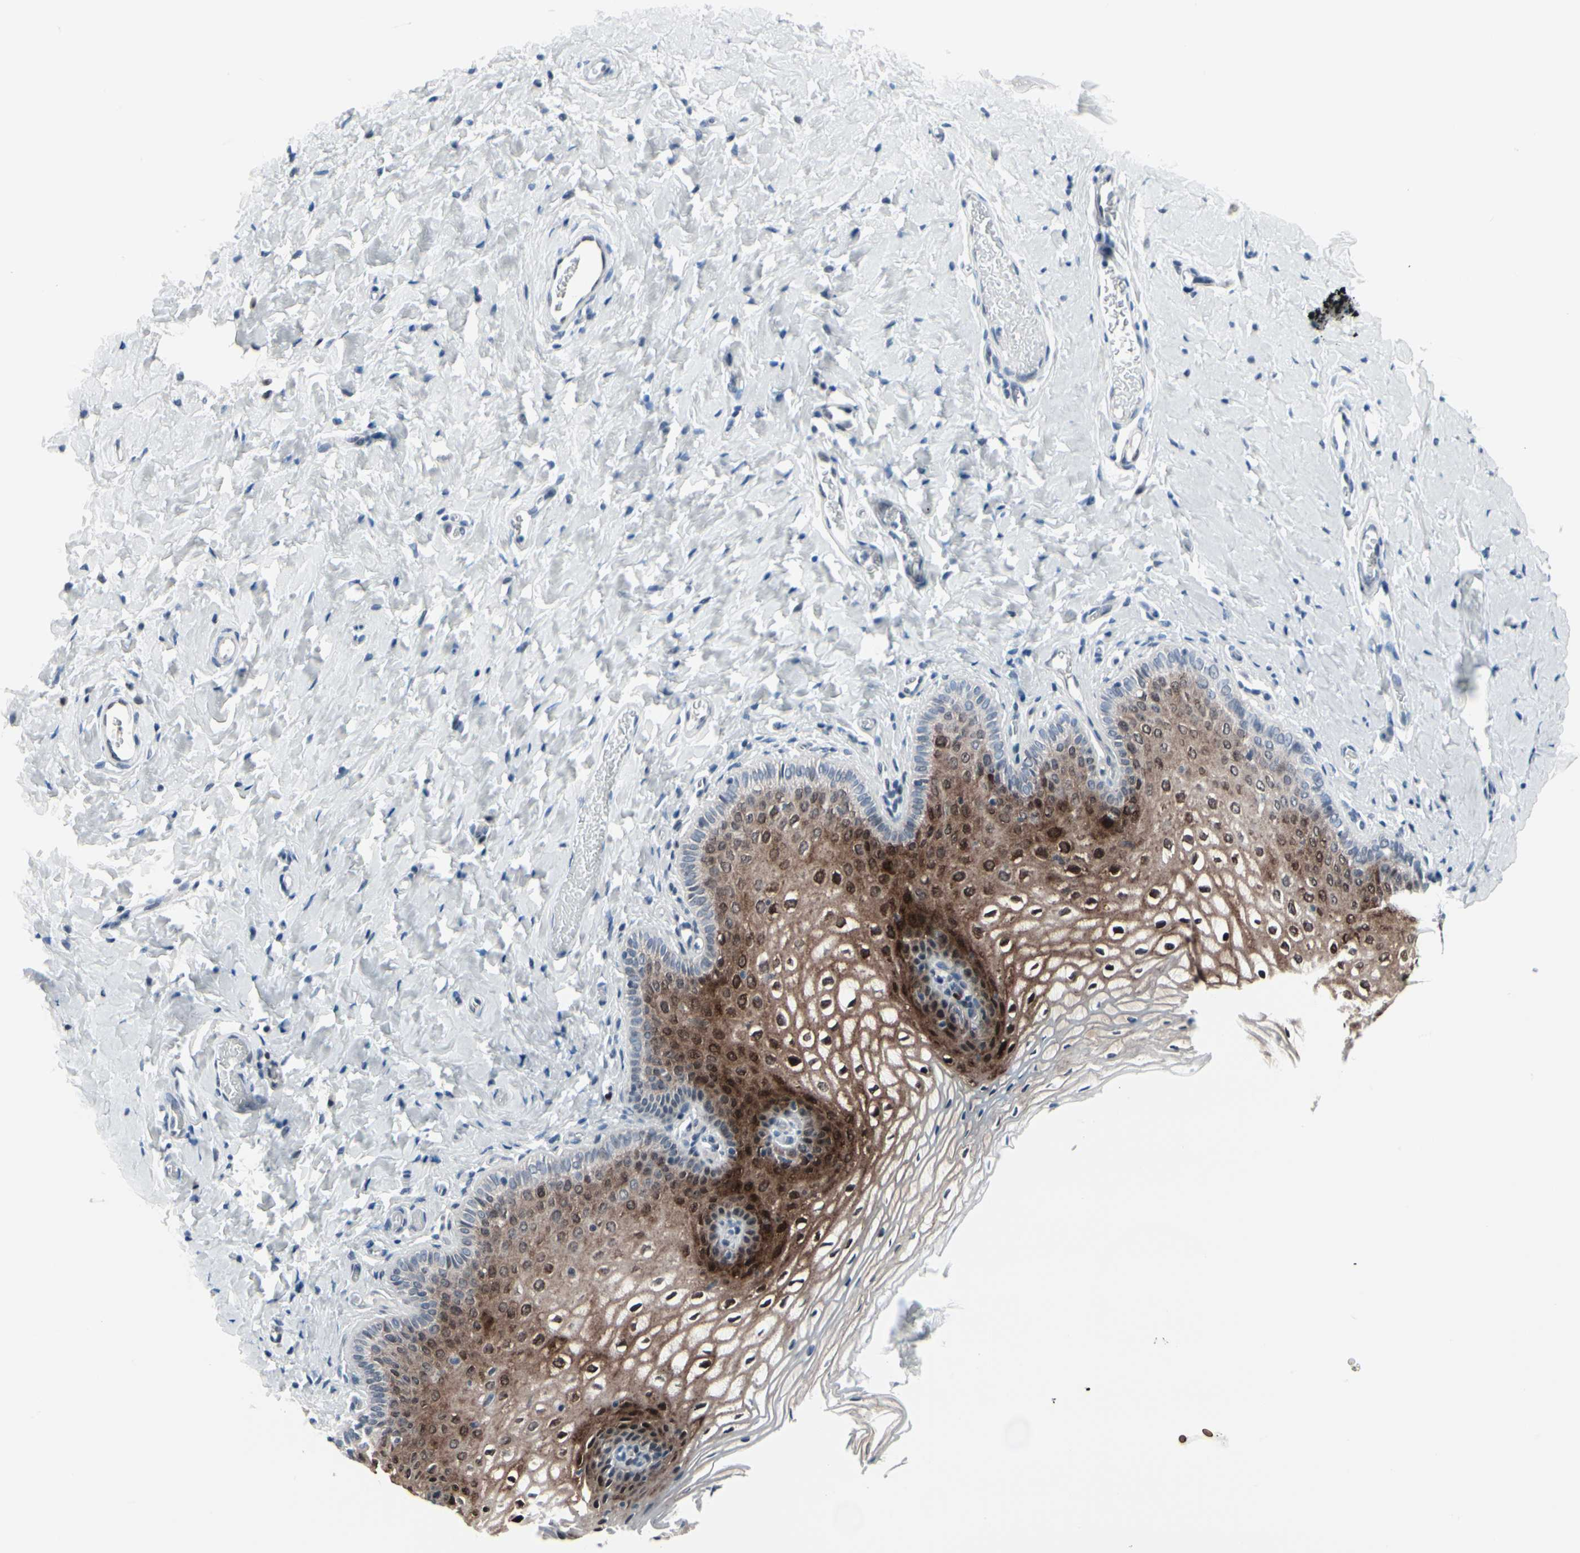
{"staining": {"intensity": "moderate", "quantity": "25%-75%", "location": "cytoplasmic/membranous,nuclear"}, "tissue": "vagina", "cell_type": "Squamous epithelial cells", "image_type": "normal", "snomed": [{"axis": "morphology", "description": "Normal tissue, NOS"}, {"axis": "topography", "description": "Vagina"}], "caption": "The histopathology image demonstrates immunohistochemical staining of normal vagina. There is moderate cytoplasmic/membranous,nuclear positivity is identified in approximately 25%-75% of squamous epithelial cells.", "gene": "TXN", "patient": {"sex": "female", "age": 55}}